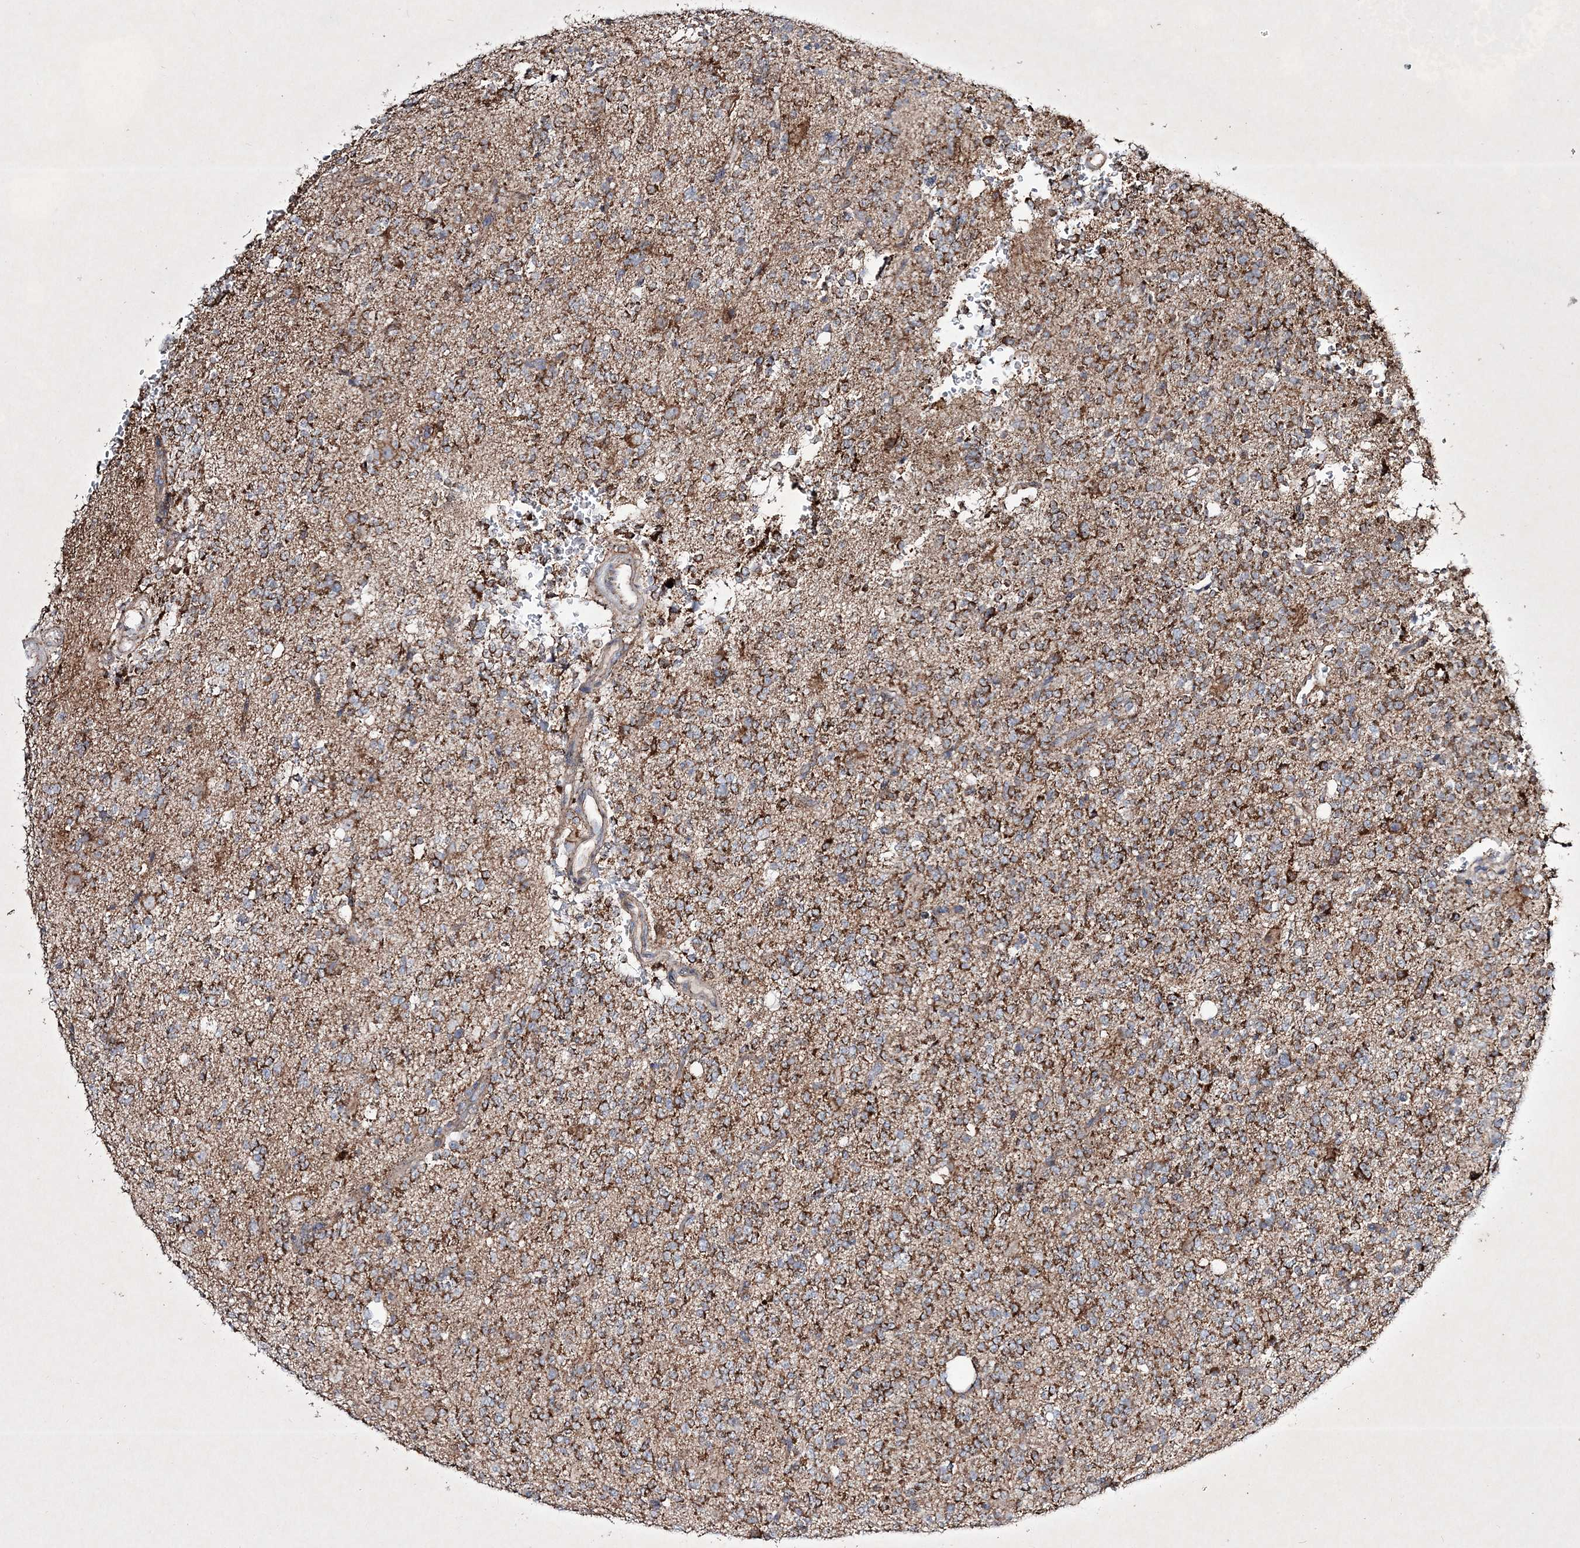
{"staining": {"intensity": "moderate", "quantity": ">75%", "location": "cytoplasmic/membranous"}, "tissue": "glioma", "cell_type": "Tumor cells", "image_type": "cancer", "snomed": [{"axis": "morphology", "description": "Glioma, malignant, High grade"}, {"axis": "topography", "description": "Brain"}], "caption": "IHC (DAB (3,3'-diaminobenzidine)) staining of glioma shows moderate cytoplasmic/membranous protein expression in about >75% of tumor cells.", "gene": "RICTOR", "patient": {"sex": "female", "age": 62}}